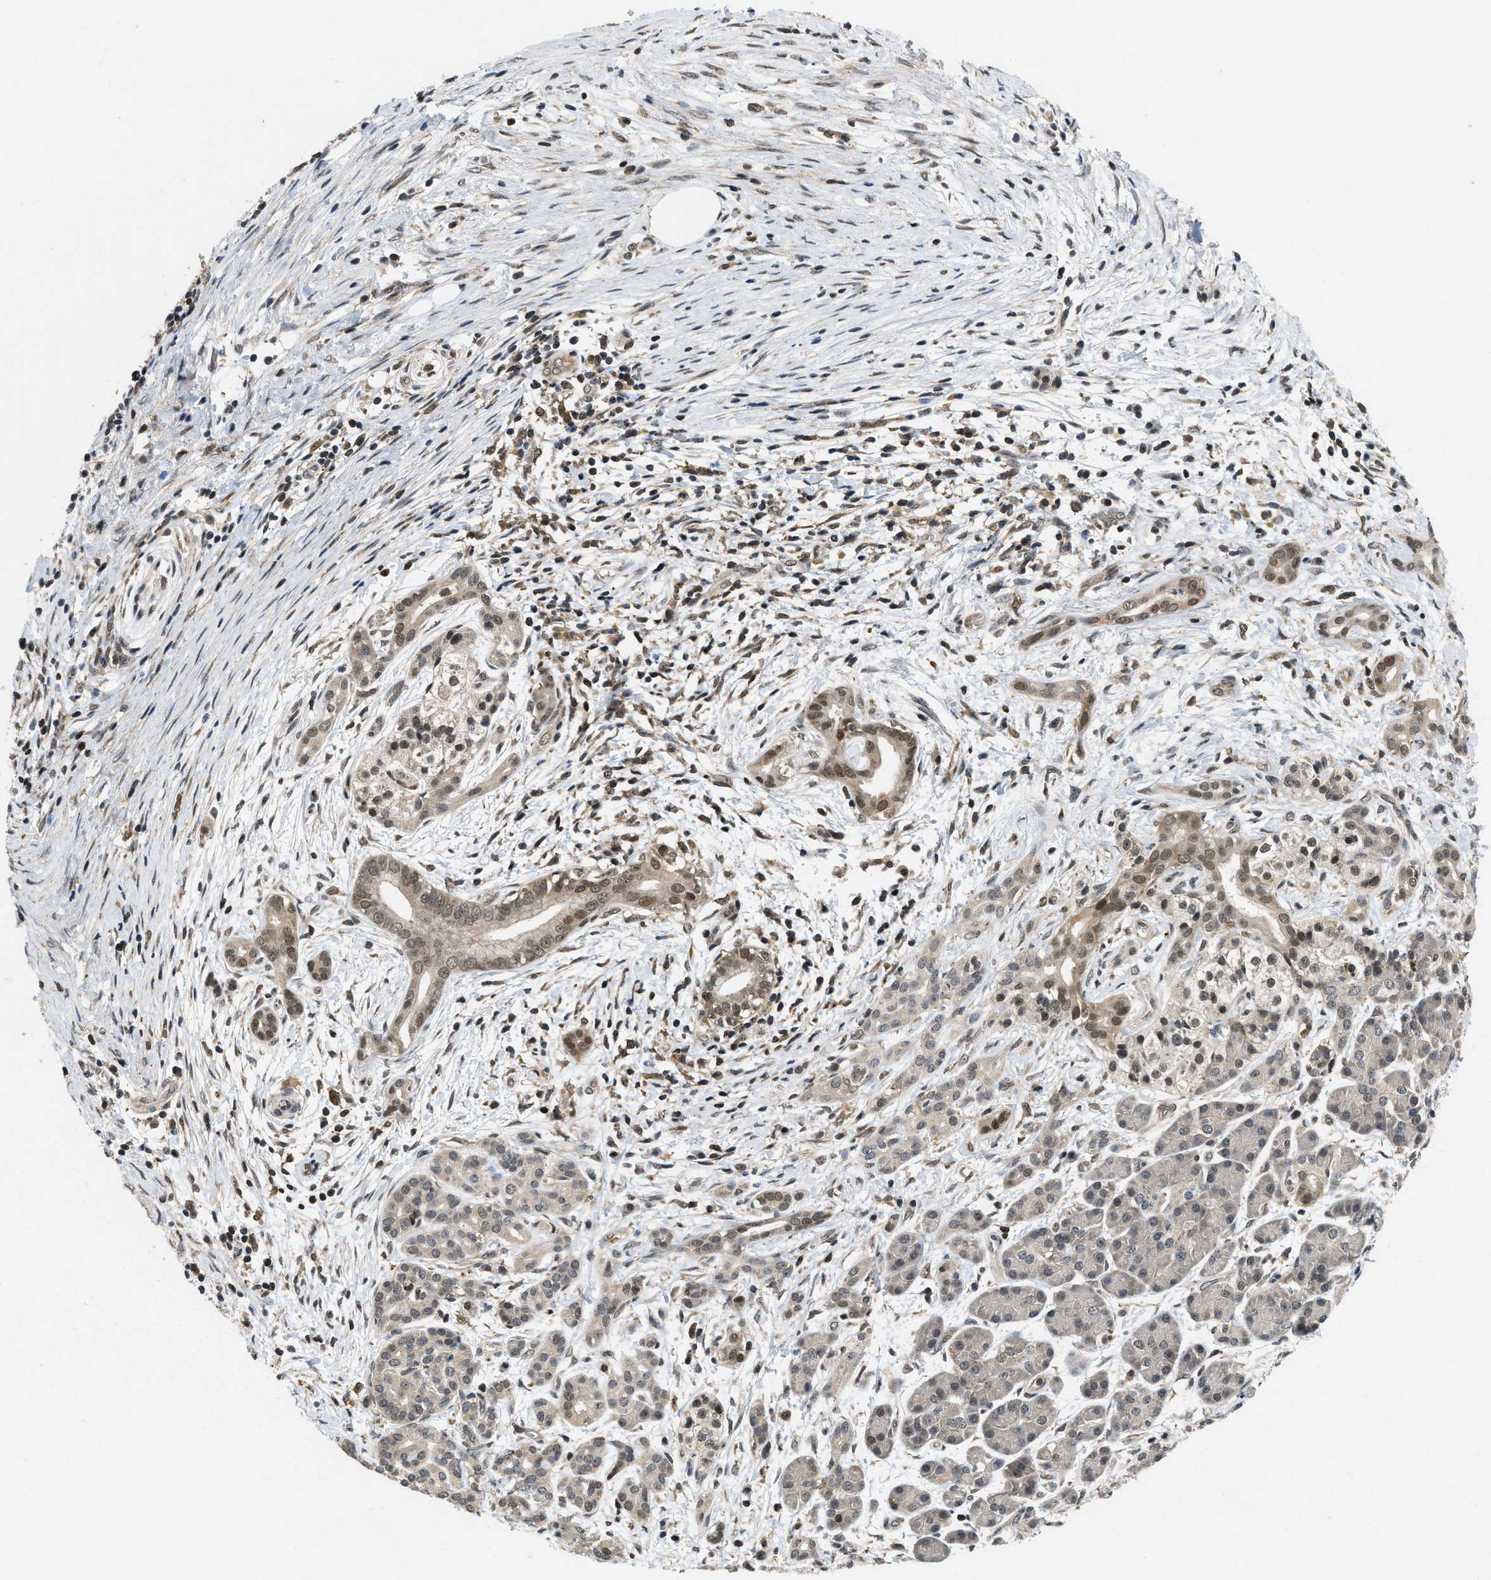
{"staining": {"intensity": "weak", "quantity": "25%-75%", "location": "cytoplasmic/membranous,nuclear"}, "tissue": "pancreatic cancer", "cell_type": "Tumor cells", "image_type": "cancer", "snomed": [{"axis": "morphology", "description": "Adenocarcinoma, NOS"}, {"axis": "topography", "description": "Pancreas"}], "caption": "Tumor cells demonstrate low levels of weak cytoplasmic/membranous and nuclear expression in about 25%-75% of cells in adenocarcinoma (pancreatic). The staining was performed using DAB to visualize the protein expression in brown, while the nuclei were stained in blue with hematoxylin (Magnification: 20x).", "gene": "ATF7IP", "patient": {"sex": "female", "age": 70}}